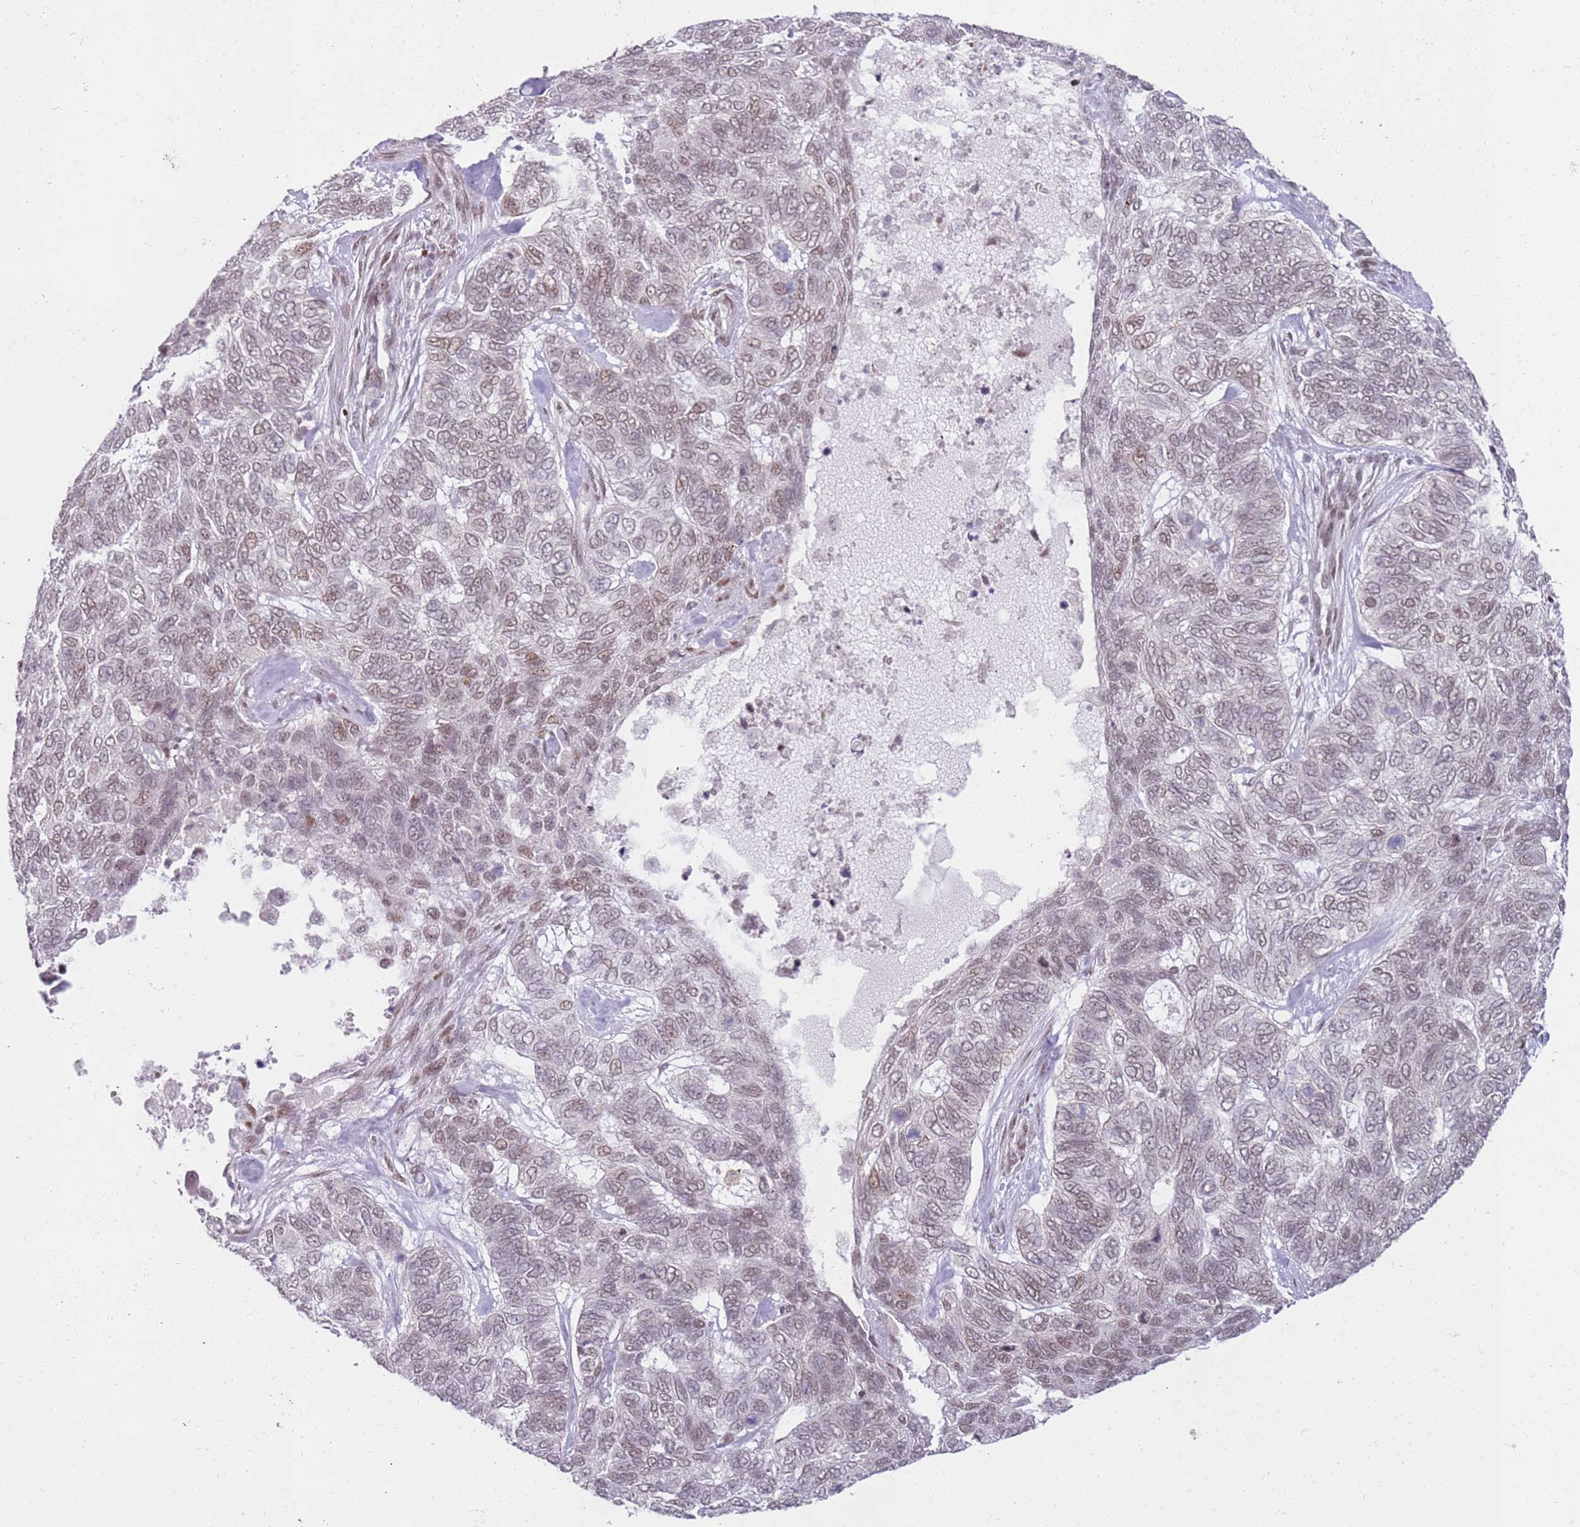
{"staining": {"intensity": "weak", "quantity": "25%-75%", "location": "nuclear"}, "tissue": "skin cancer", "cell_type": "Tumor cells", "image_type": "cancer", "snomed": [{"axis": "morphology", "description": "Basal cell carcinoma"}, {"axis": "topography", "description": "Skin"}], "caption": "Protein expression analysis of human skin basal cell carcinoma reveals weak nuclear expression in about 25%-75% of tumor cells. (DAB IHC, brown staining for protein, blue staining for nuclei).", "gene": "PHC2", "patient": {"sex": "female", "age": 65}}